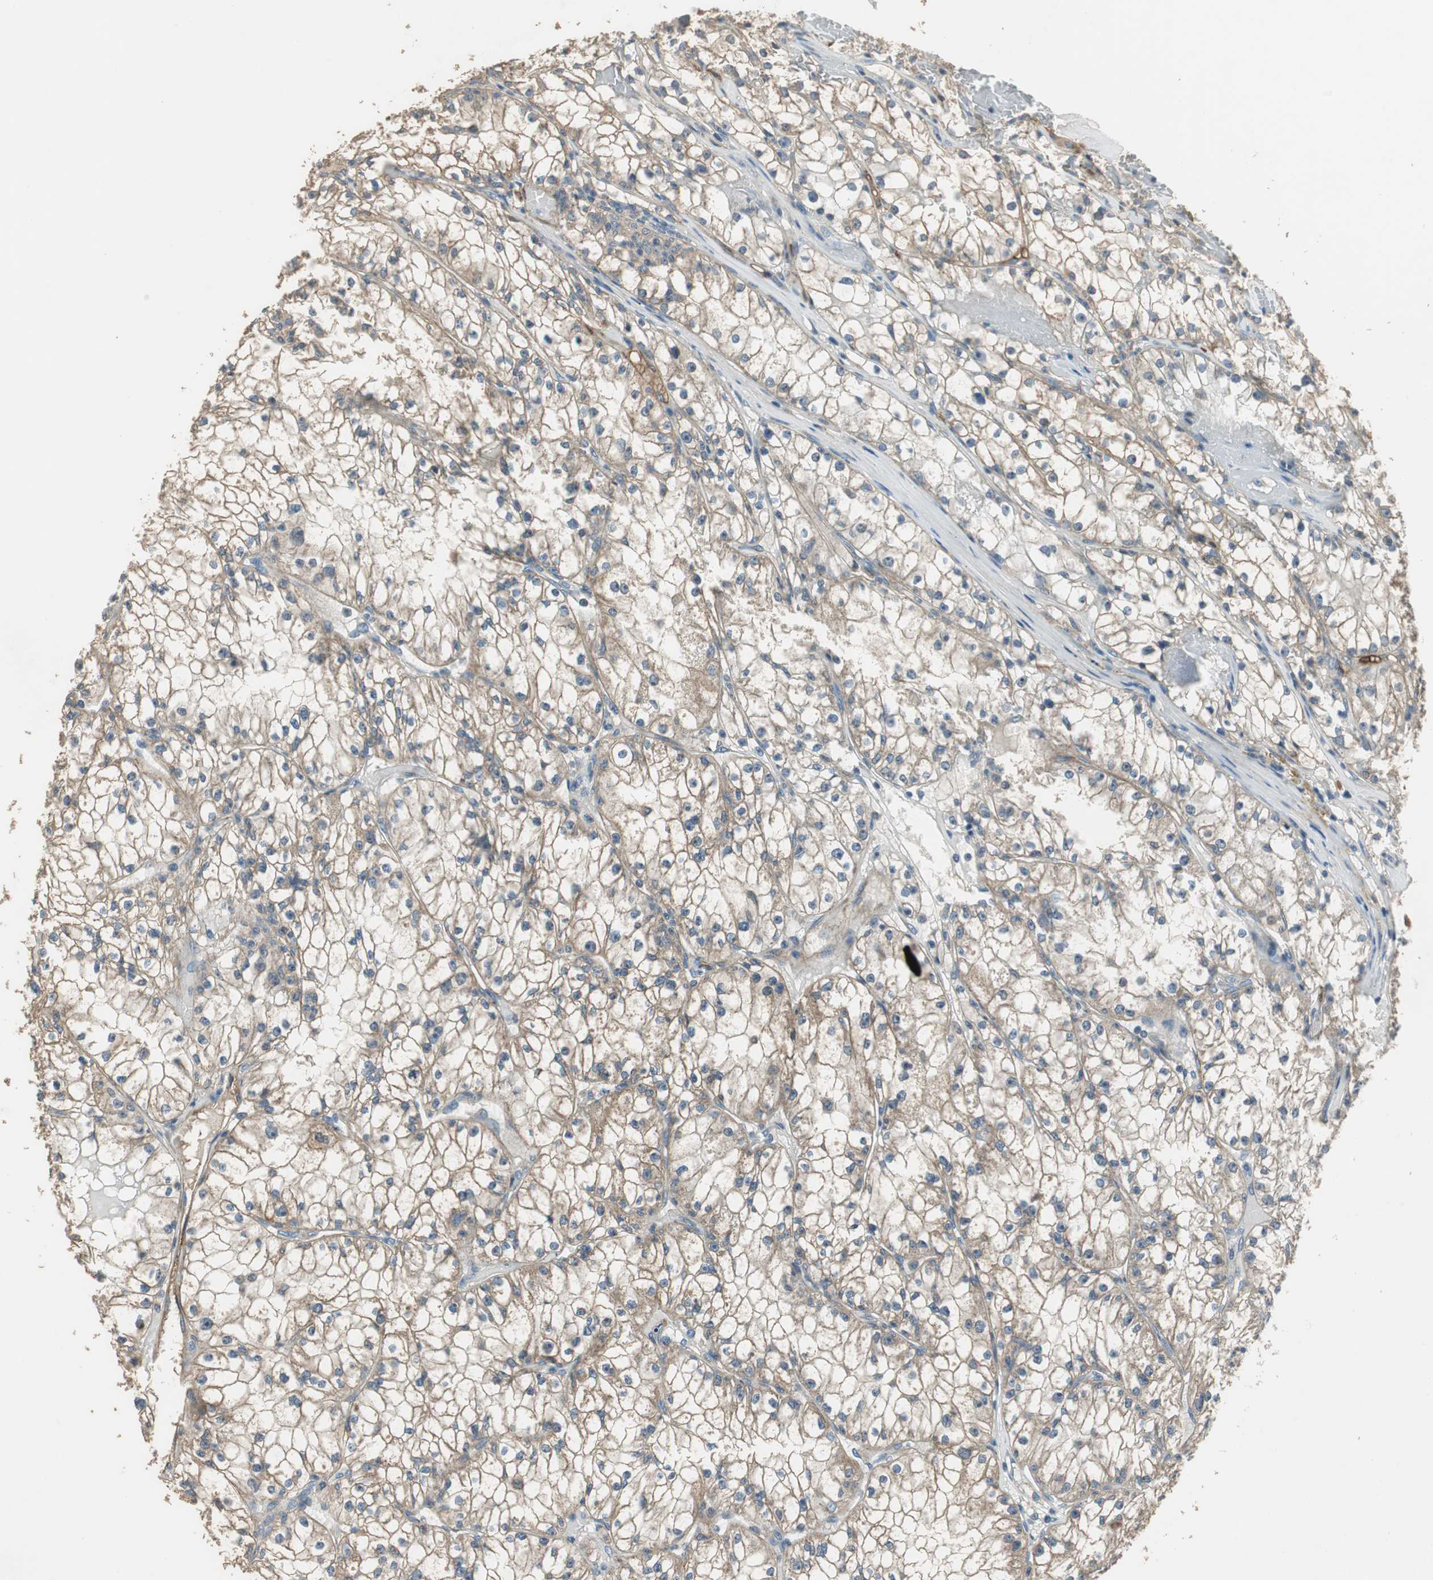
{"staining": {"intensity": "weak", "quantity": ">75%", "location": "cytoplasmic/membranous"}, "tissue": "renal cancer", "cell_type": "Tumor cells", "image_type": "cancer", "snomed": [{"axis": "morphology", "description": "Adenocarcinoma, NOS"}, {"axis": "topography", "description": "Kidney"}], "caption": "Weak cytoplasmic/membranous protein positivity is appreciated in approximately >75% of tumor cells in renal cancer (adenocarcinoma). The protein is stained brown, and the nuclei are stained in blue (DAB (3,3'-diaminobenzidine) IHC with brightfield microscopy, high magnification).", "gene": "MSTO1", "patient": {"sex": "male", "age": 56}}